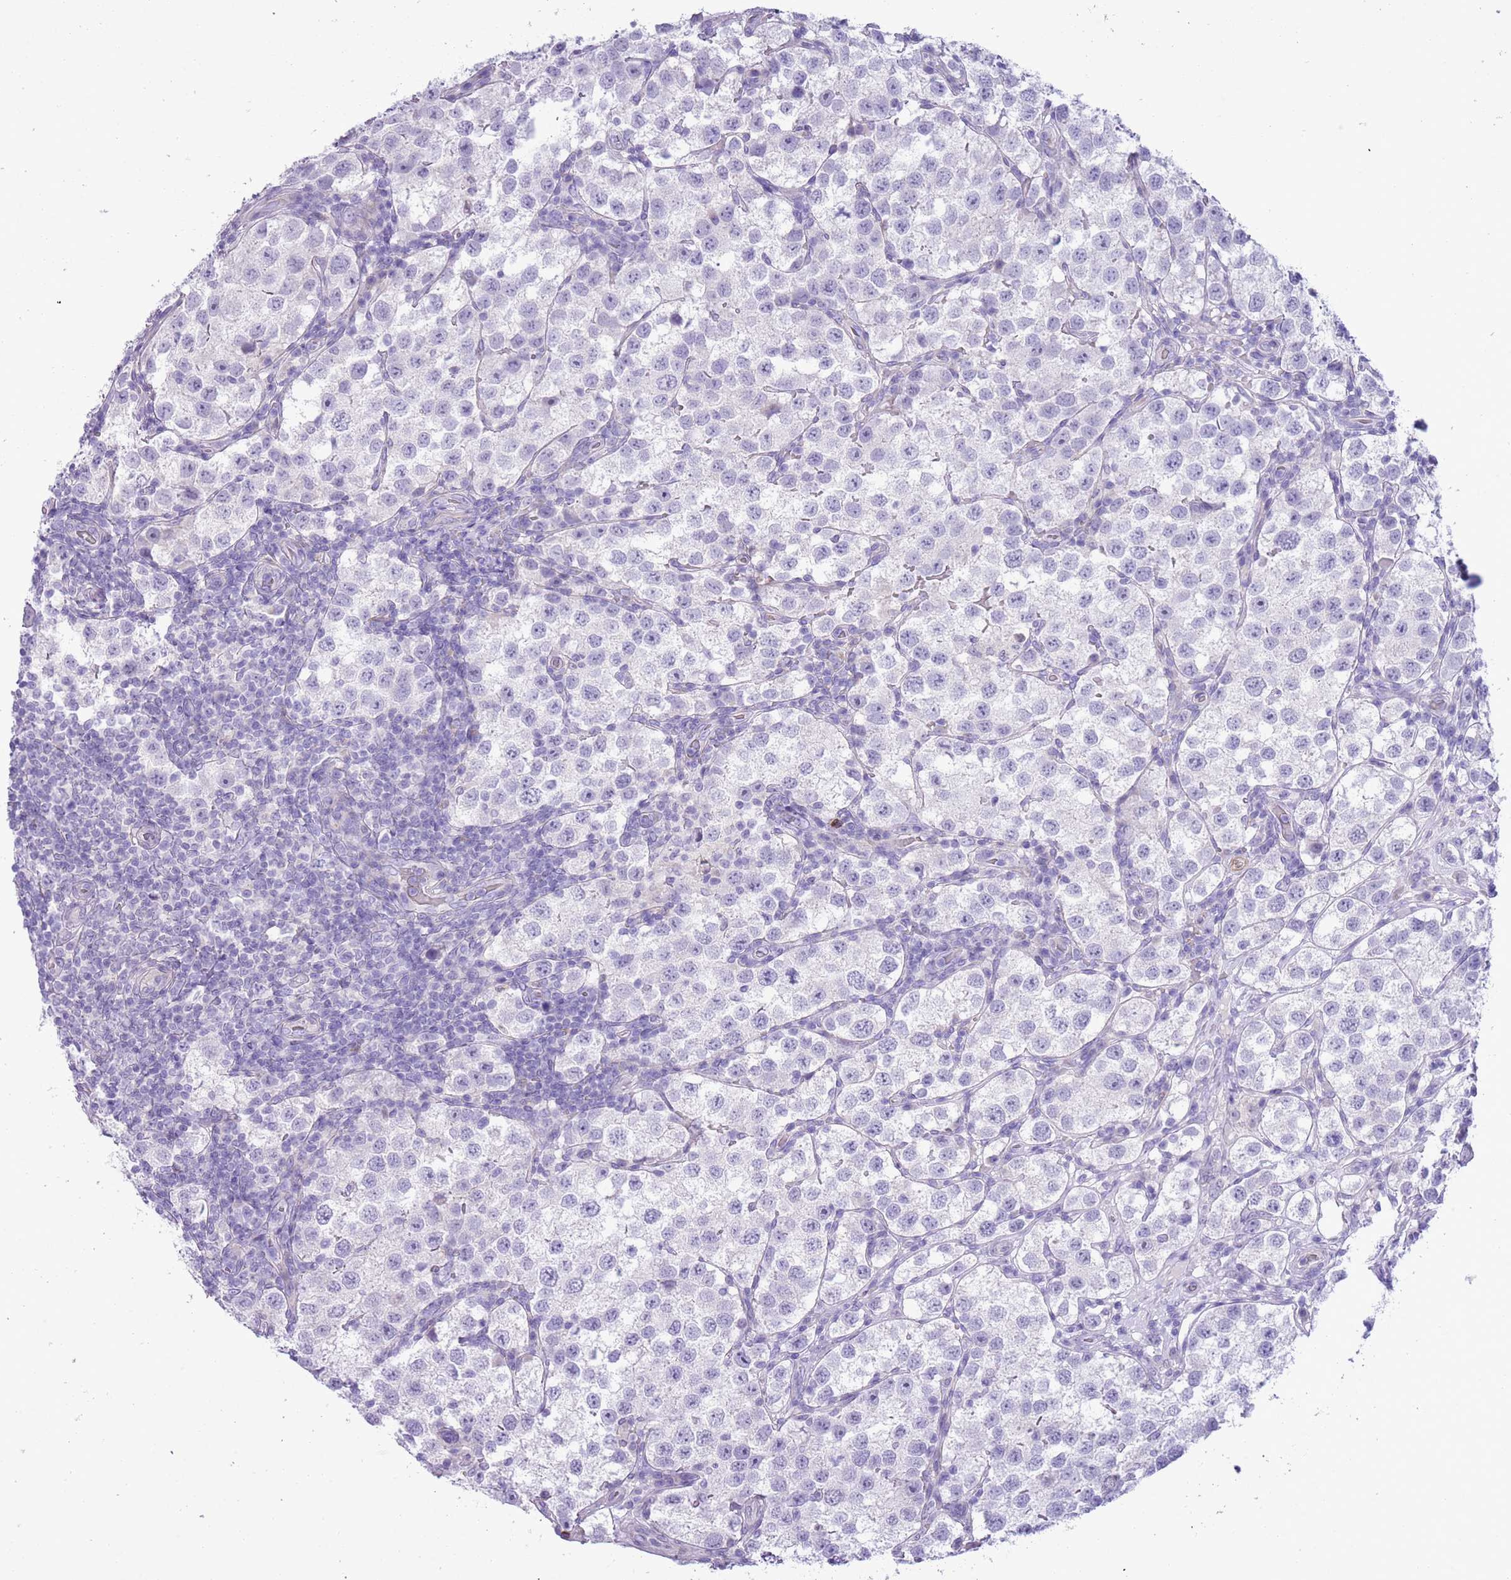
{"staining": {"intensity": "negative", "quantity": "none", "location": "none"}, "tissue": "testis cancer", "cell_type": "Tumor cells", "image_type": "cancer", "snomed": [{"axis": "morphology", "description": "Seminoma, NOS"}, {"axis": "topography", "description": "Testis"}], "caption": "IHC micrograph of neoplastic tissue: human seminoma (testis) stained with DAB displays no significant protein expression in tumor cells.", "gene": "OR6M1", "patient": {"sex": "male", "age": 37}}